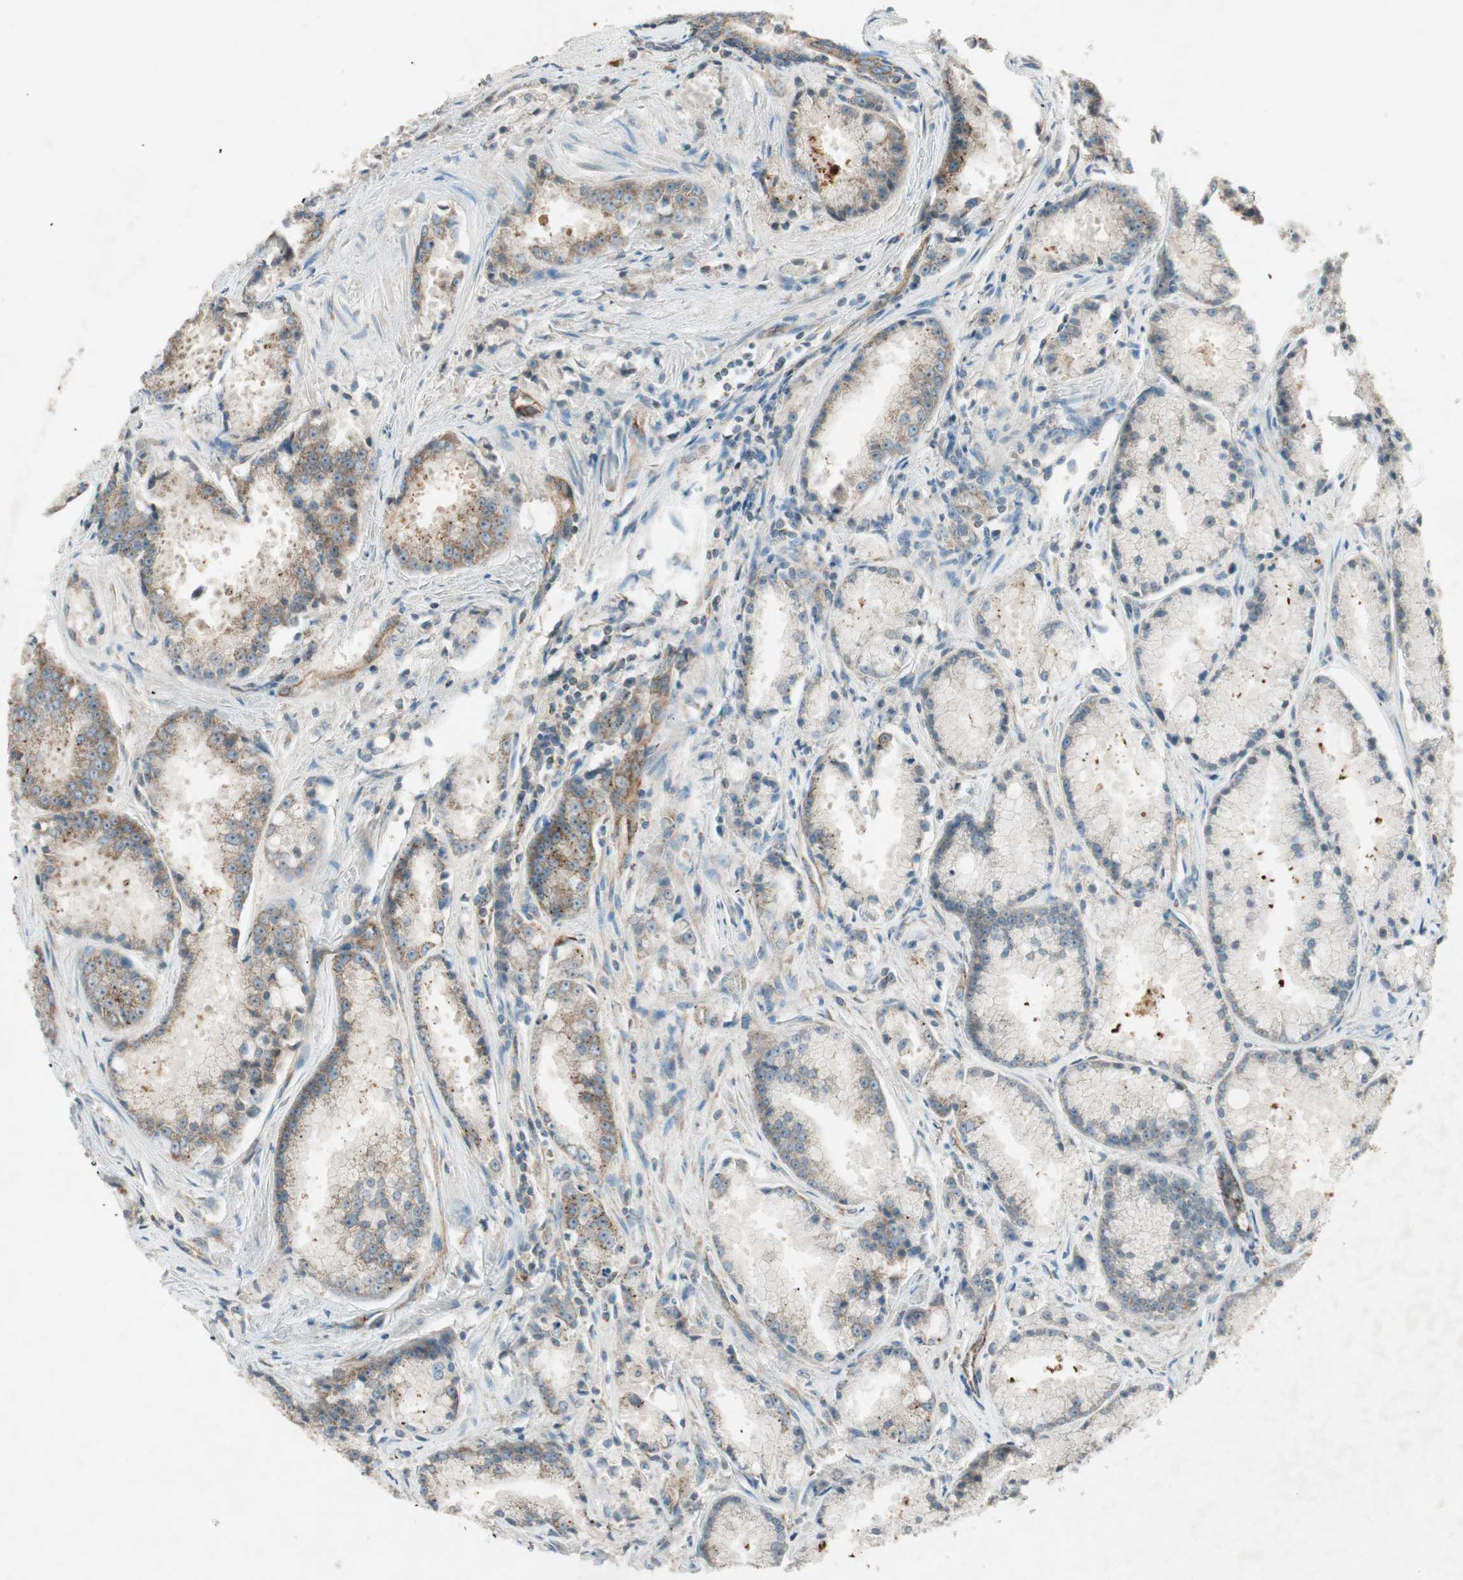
{"staining": {"intensity": "moderate", "quantity": "25%-75%", "location": "cytoplasmic/membranous"}, "tissue": "prostate cancer", "cell_type": "Tumor cells", "image_type": "cancer", "snomed": [{"axis": "morphology", "description": "Adenocarcinoma, Low grade"}, {"axis": "topography", "description": "Prostate"}], "caption": "Adenocarcinoma (low-grade) (prostate) was stained to show a protein in brown. There is medium levels of moderate cytoplasmic/membranous expression in approximately 25%-75% of tumor cells. The protein of interest is stained brown, and the nuclei are stained in blue (DAB (3,3'-diaminobenzidine) IHC with brightfield microscopy, high magnification).", "gene": "CHADL", "patient": {"sex": "male", "age": 64}}